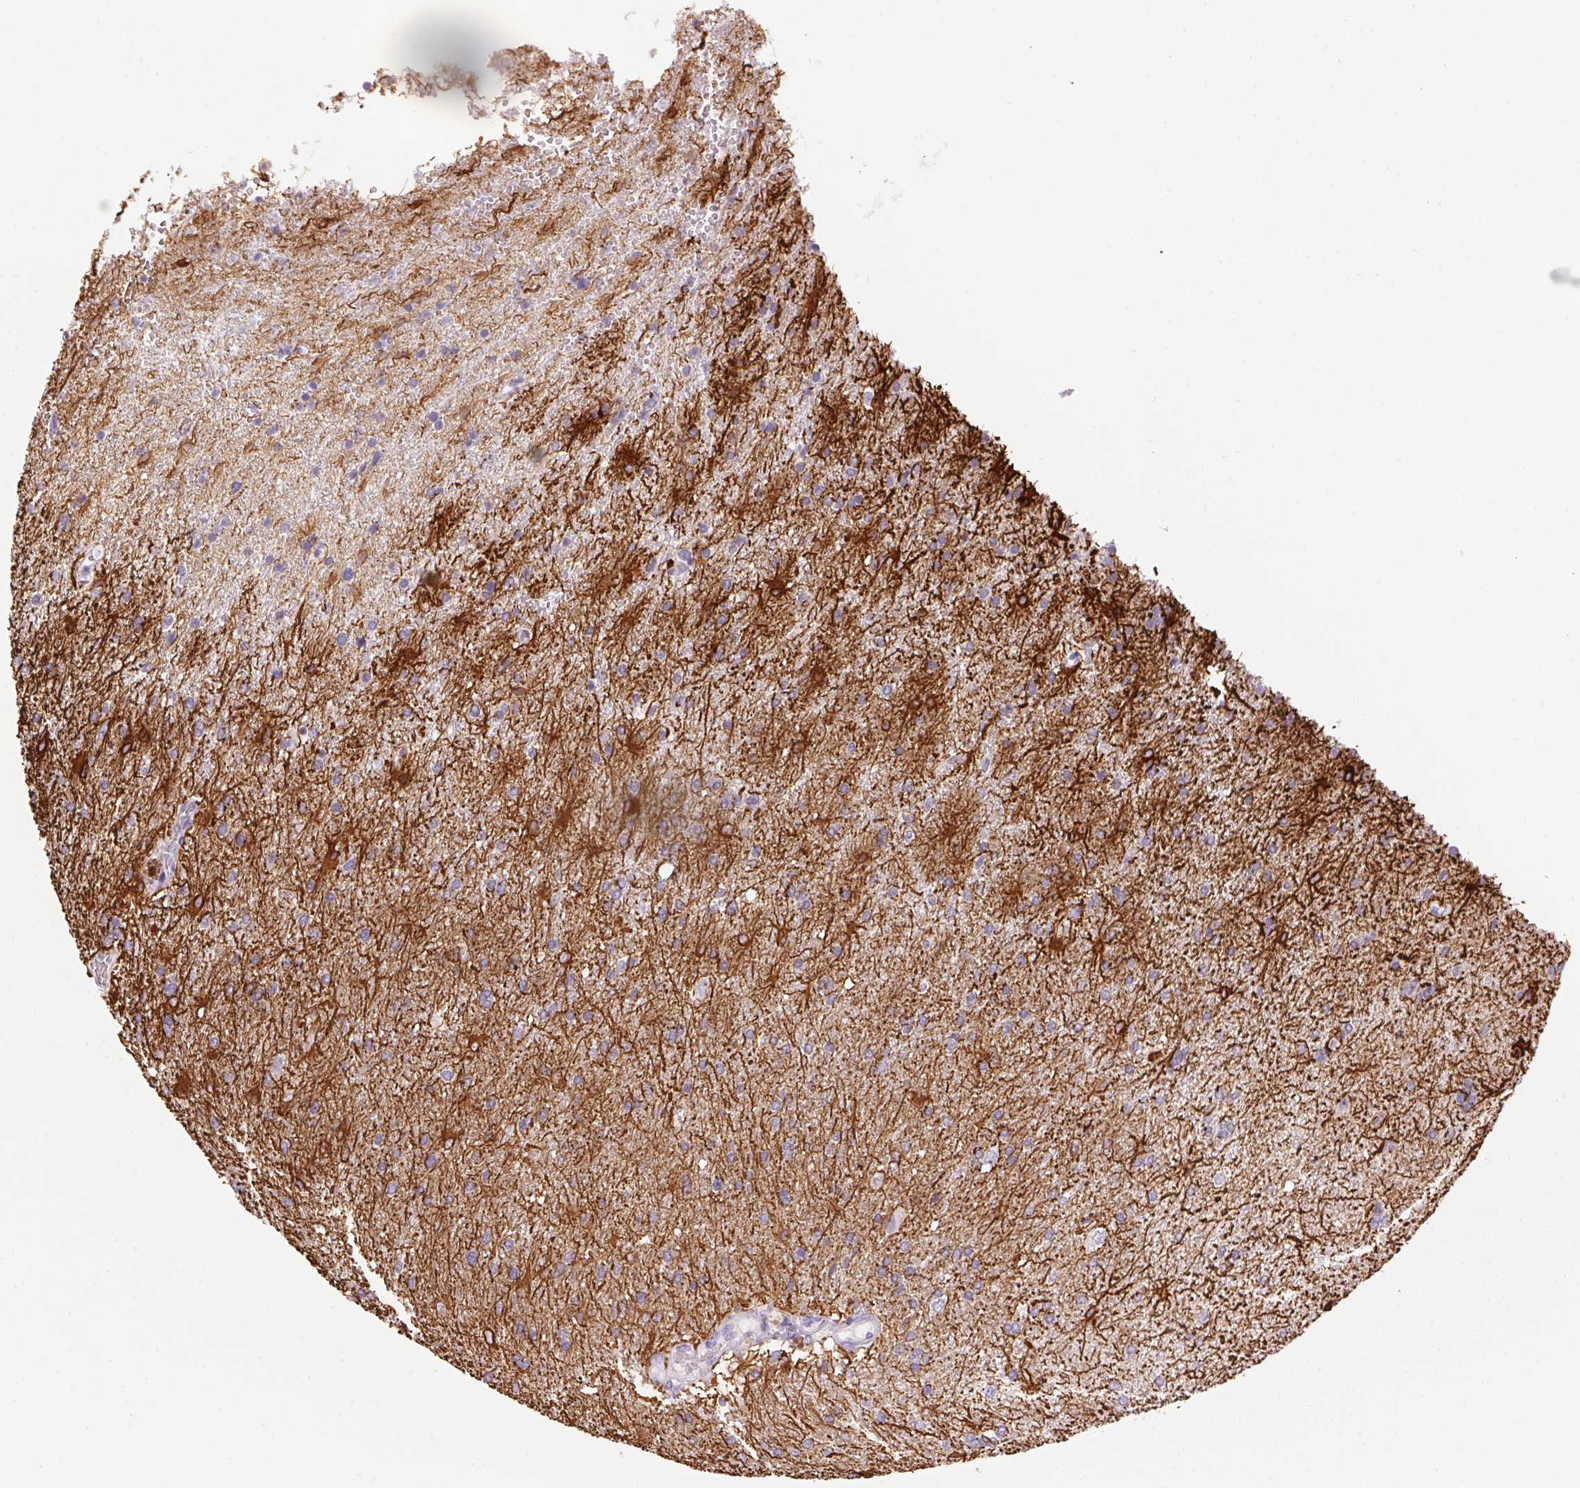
{"staining": {"intensity": "strong", "quantity": "<25%", "location": "cytoplasmic/membranous"}, "tissue": "glioma", "cell_type": "Tumor cells", "image_type": "cancer", "snomed": [{"axis": "morphology", "description": "Glioma, malignant, High grade"}, {"axis": "topography", "description": "Brain"}], "caption": "About <25% of tumor cells in glioma demonstrate strong cytoplasmic/membranous protein staining as visualized by brown immunohistochemical staining.", "gene": "ECPAS", "patient": {"sex": "male", "age": 56}}